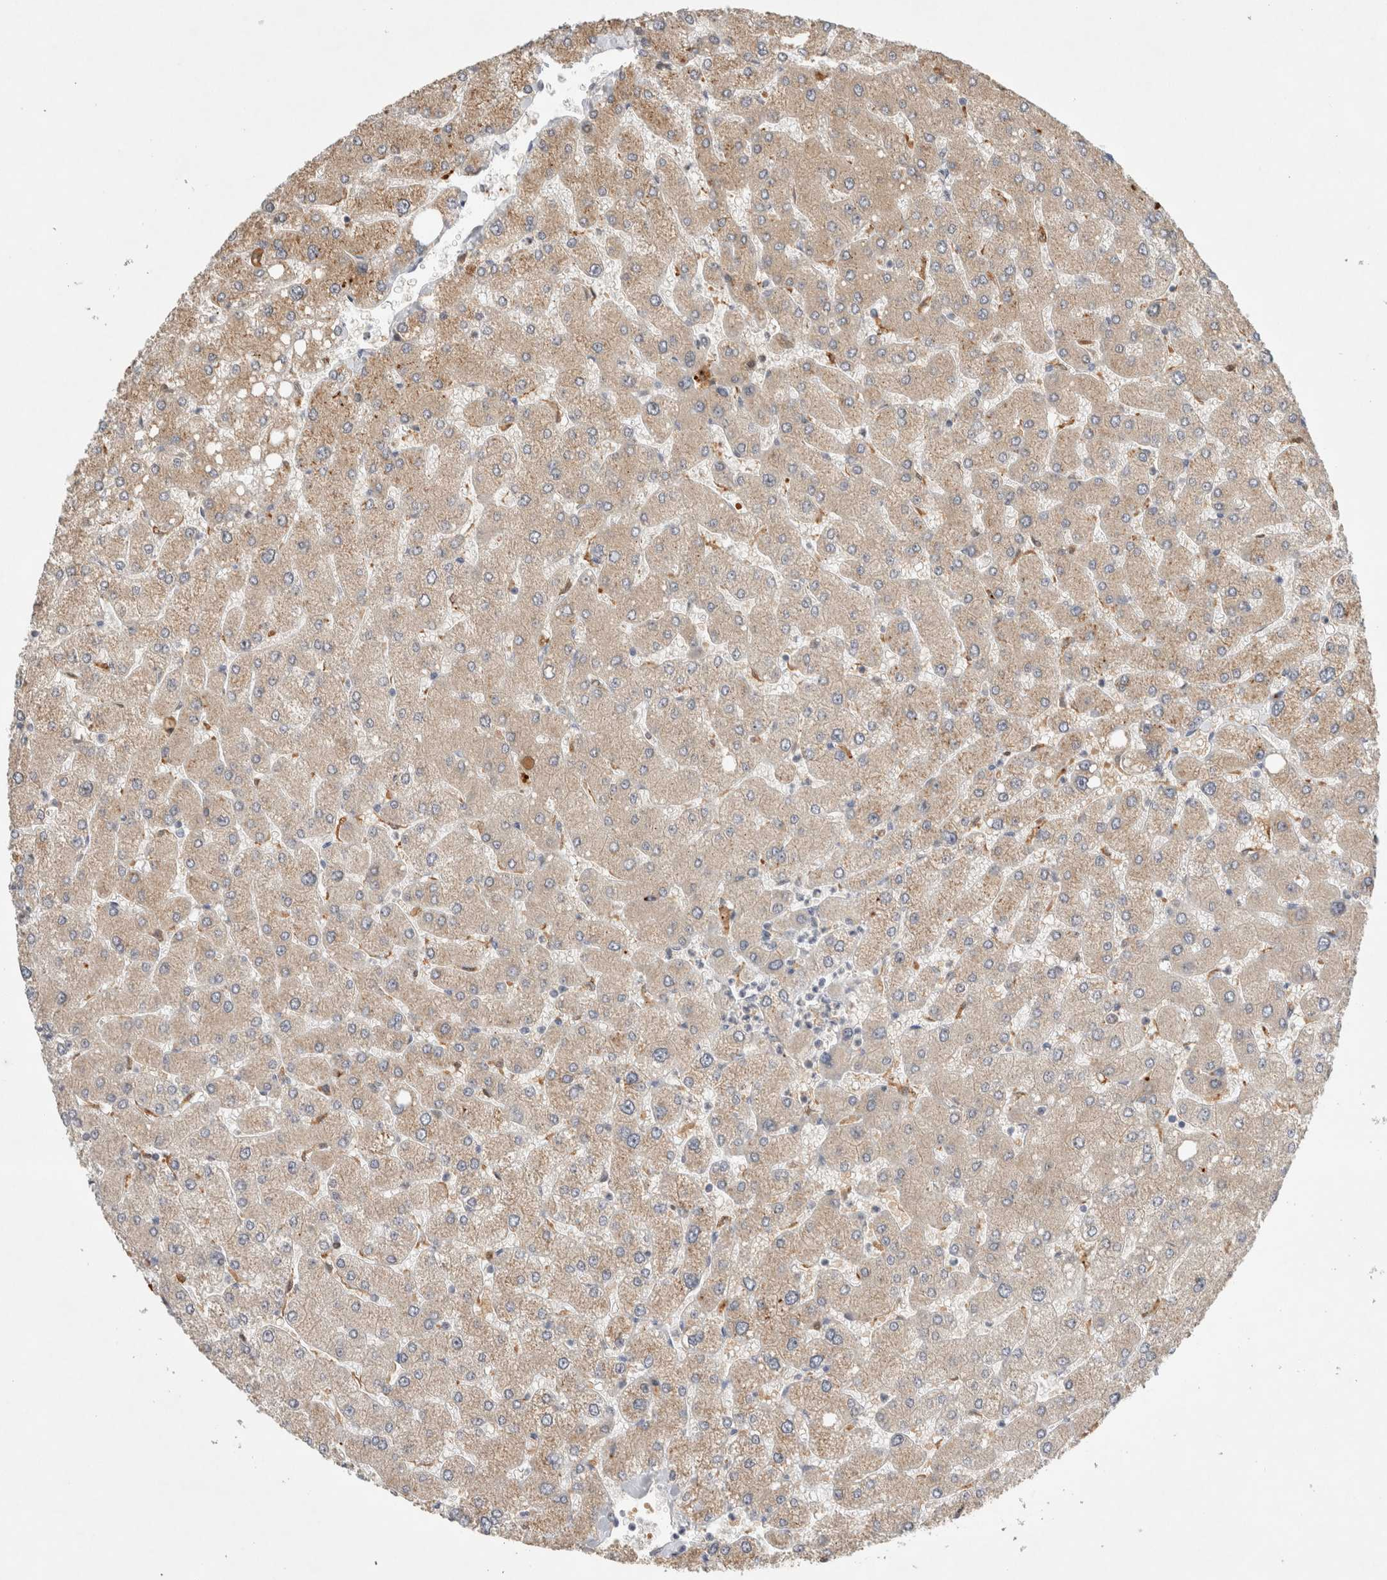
{"staining": {"intensity": "moderate", "quantity": ">75%", "location": "cytoplasmic/membranous"}, "tissue": "liver", "cell_type": "Hepatocytes", "image_type": "normal", "snomed": [{"axis": "morphology", "description": "Normal tissue, NOS"}, {"axis": "topography", "description": "Liver"}], "caption": "A brown stain shows moderate cytoplasmic/membranous staining of a protein in hepatocytes of normal liver.", "gene": "OTUD6B", "patient": {"sex": "male", "age": 55}}